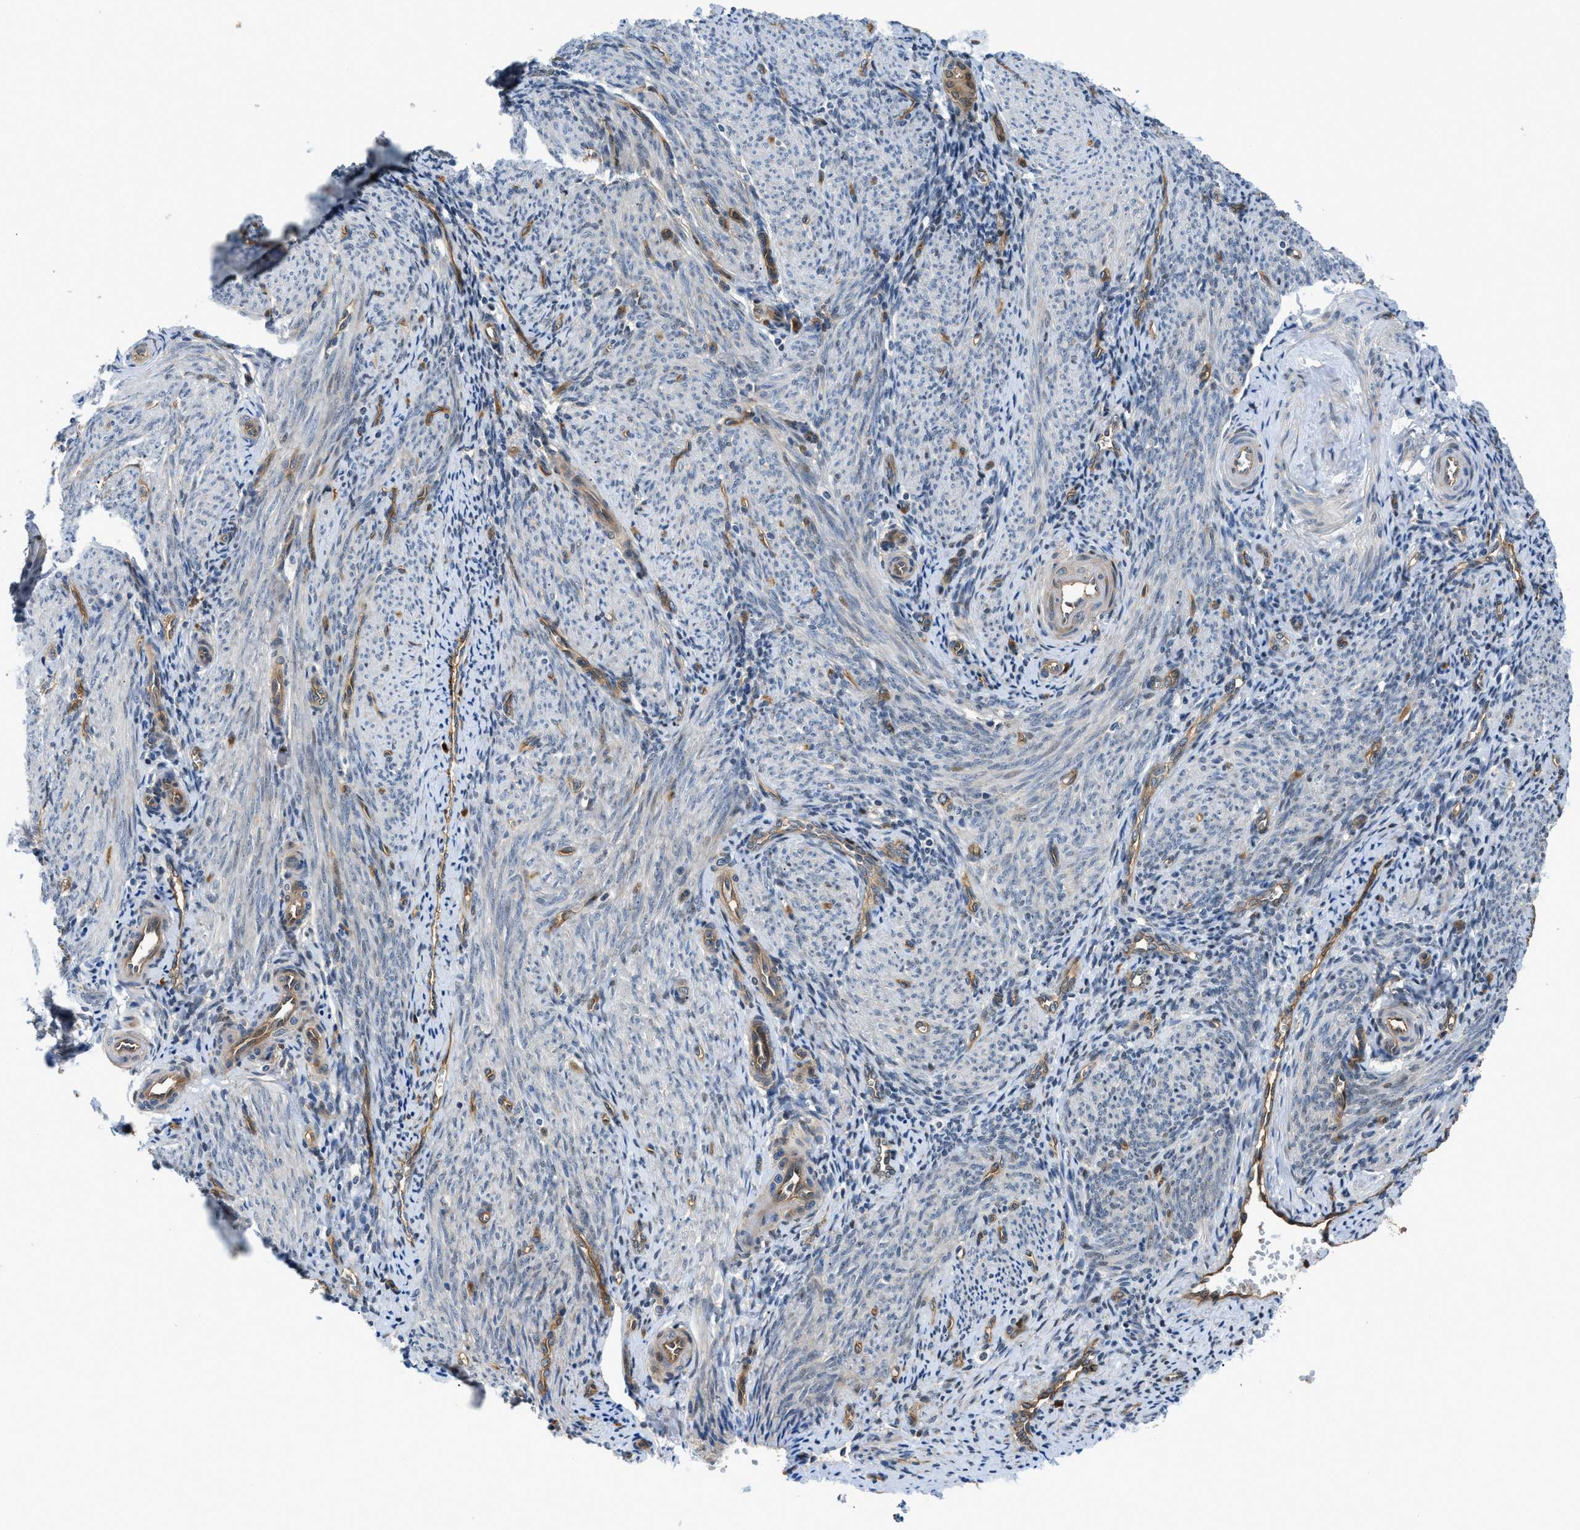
{"staining": {"intensity": "negative", "quantity": "none", "location": "none"}, "tissue": "endometrium", "cell_type": "Cells in endometrial stroma", "image_type": "normal", "snomed": [{"axis": "morphology", "description": "Normal tissue, NOS"}, {"axis": "topography", "description": "Endometrium"}], "caption": "Histopathology image shows no significant protein expression in cells in endometrial stroma of unremarkable endometrium.", "gene": "TRAK2", "patient": {"sex": "female", "age": 50}}